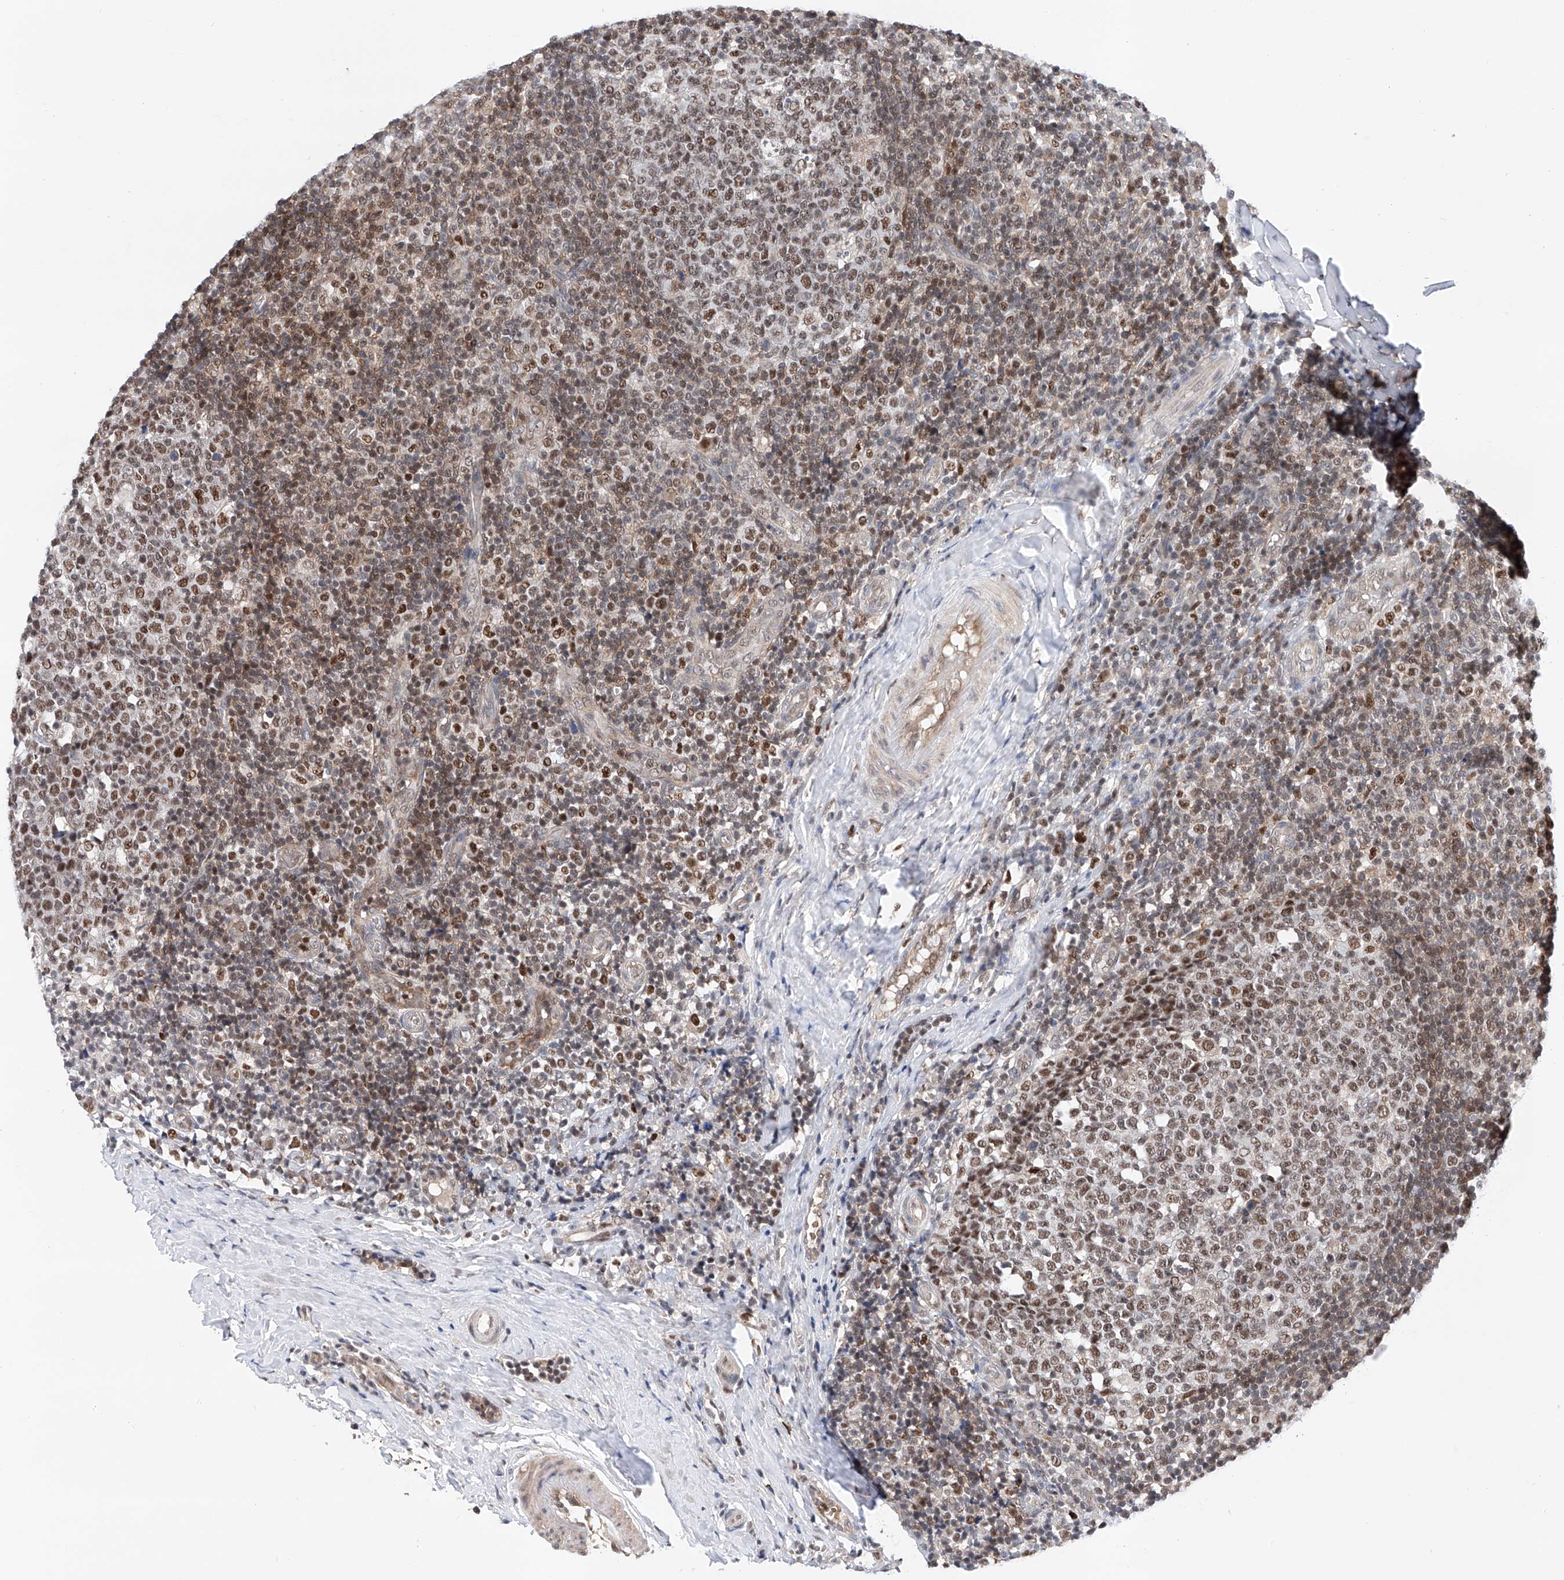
{"staining": {"intensity": "moderate", "quantity": ">75%", "location": "nuclear"}, "tissue": "tonsil", "cell_type": "Germinal center cells", "image_type": "normal", "snomed": [{"axis": "morphology", "description": "Normal tissue, NOS"}, {"axis": "topography", "description": "Tonsil"}], "caption": "DAB immunohistochemical staining of benign human tonsil shows moderate nuclear protein positivity in approximately >75% of germinal center cells.", "gene": "SNRNP200", "patient": {"sex": "female", "age": 19}}